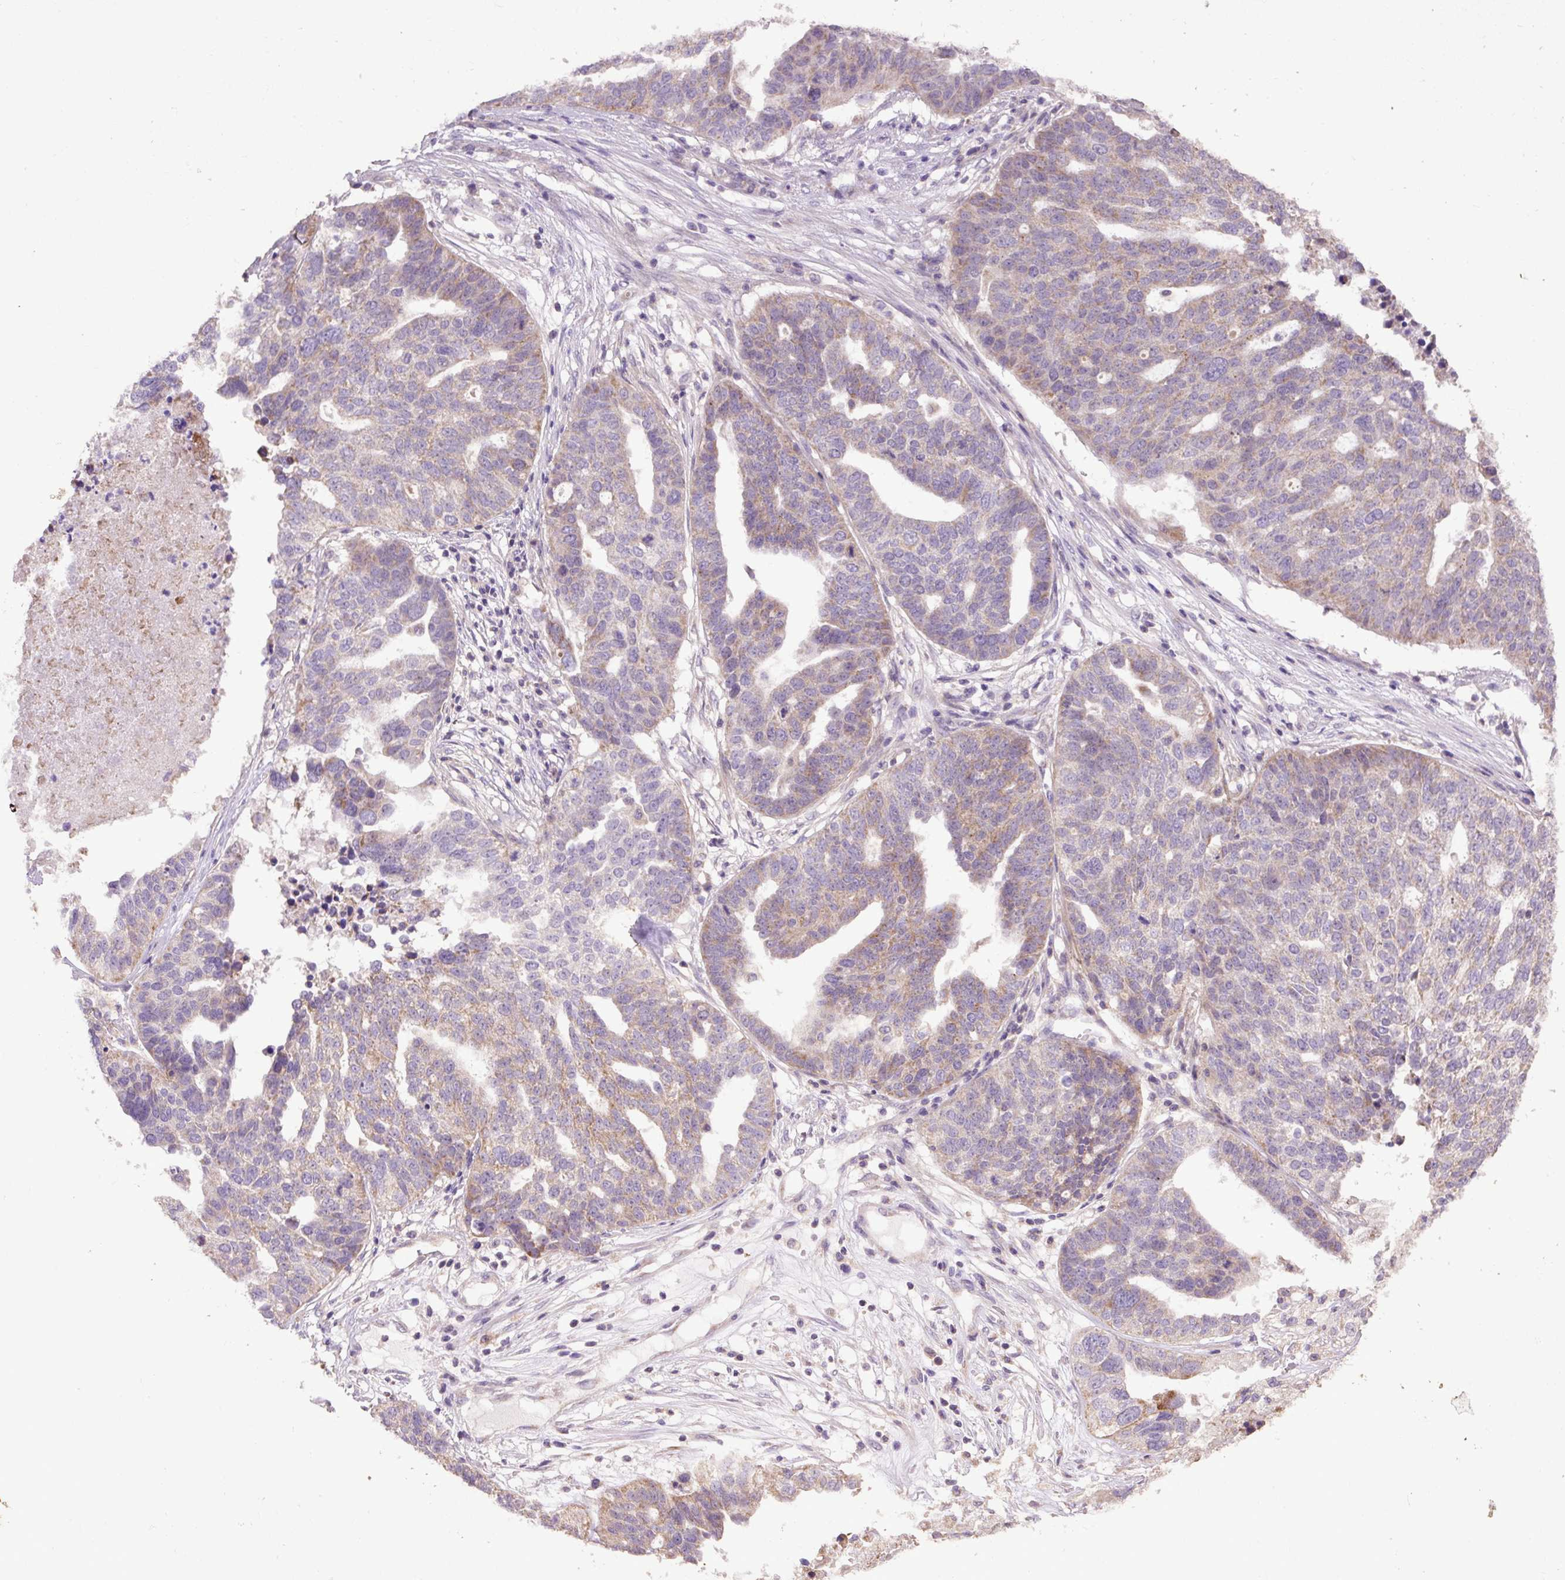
{"staining": {"intensity": "weak", "quantity": "25%-75%", "location": "cytoplasmic/membranous"}, "tissue": "ovarian cancer", "cell_type": "Tumor cells", "image_type": "cancer", "snomed": [{"axis": "morphology", "description": "Cystadenocarcinoma, serous, NOS"}, {"axis": "topography", "description": "Ovary"}], "caption": "Ovarian serous cystadenocarcinoma stained with a protein marker shows weak staining in tumor cells.", "gene": "ABR", "patient": {"sex": "female", "age": 59}}